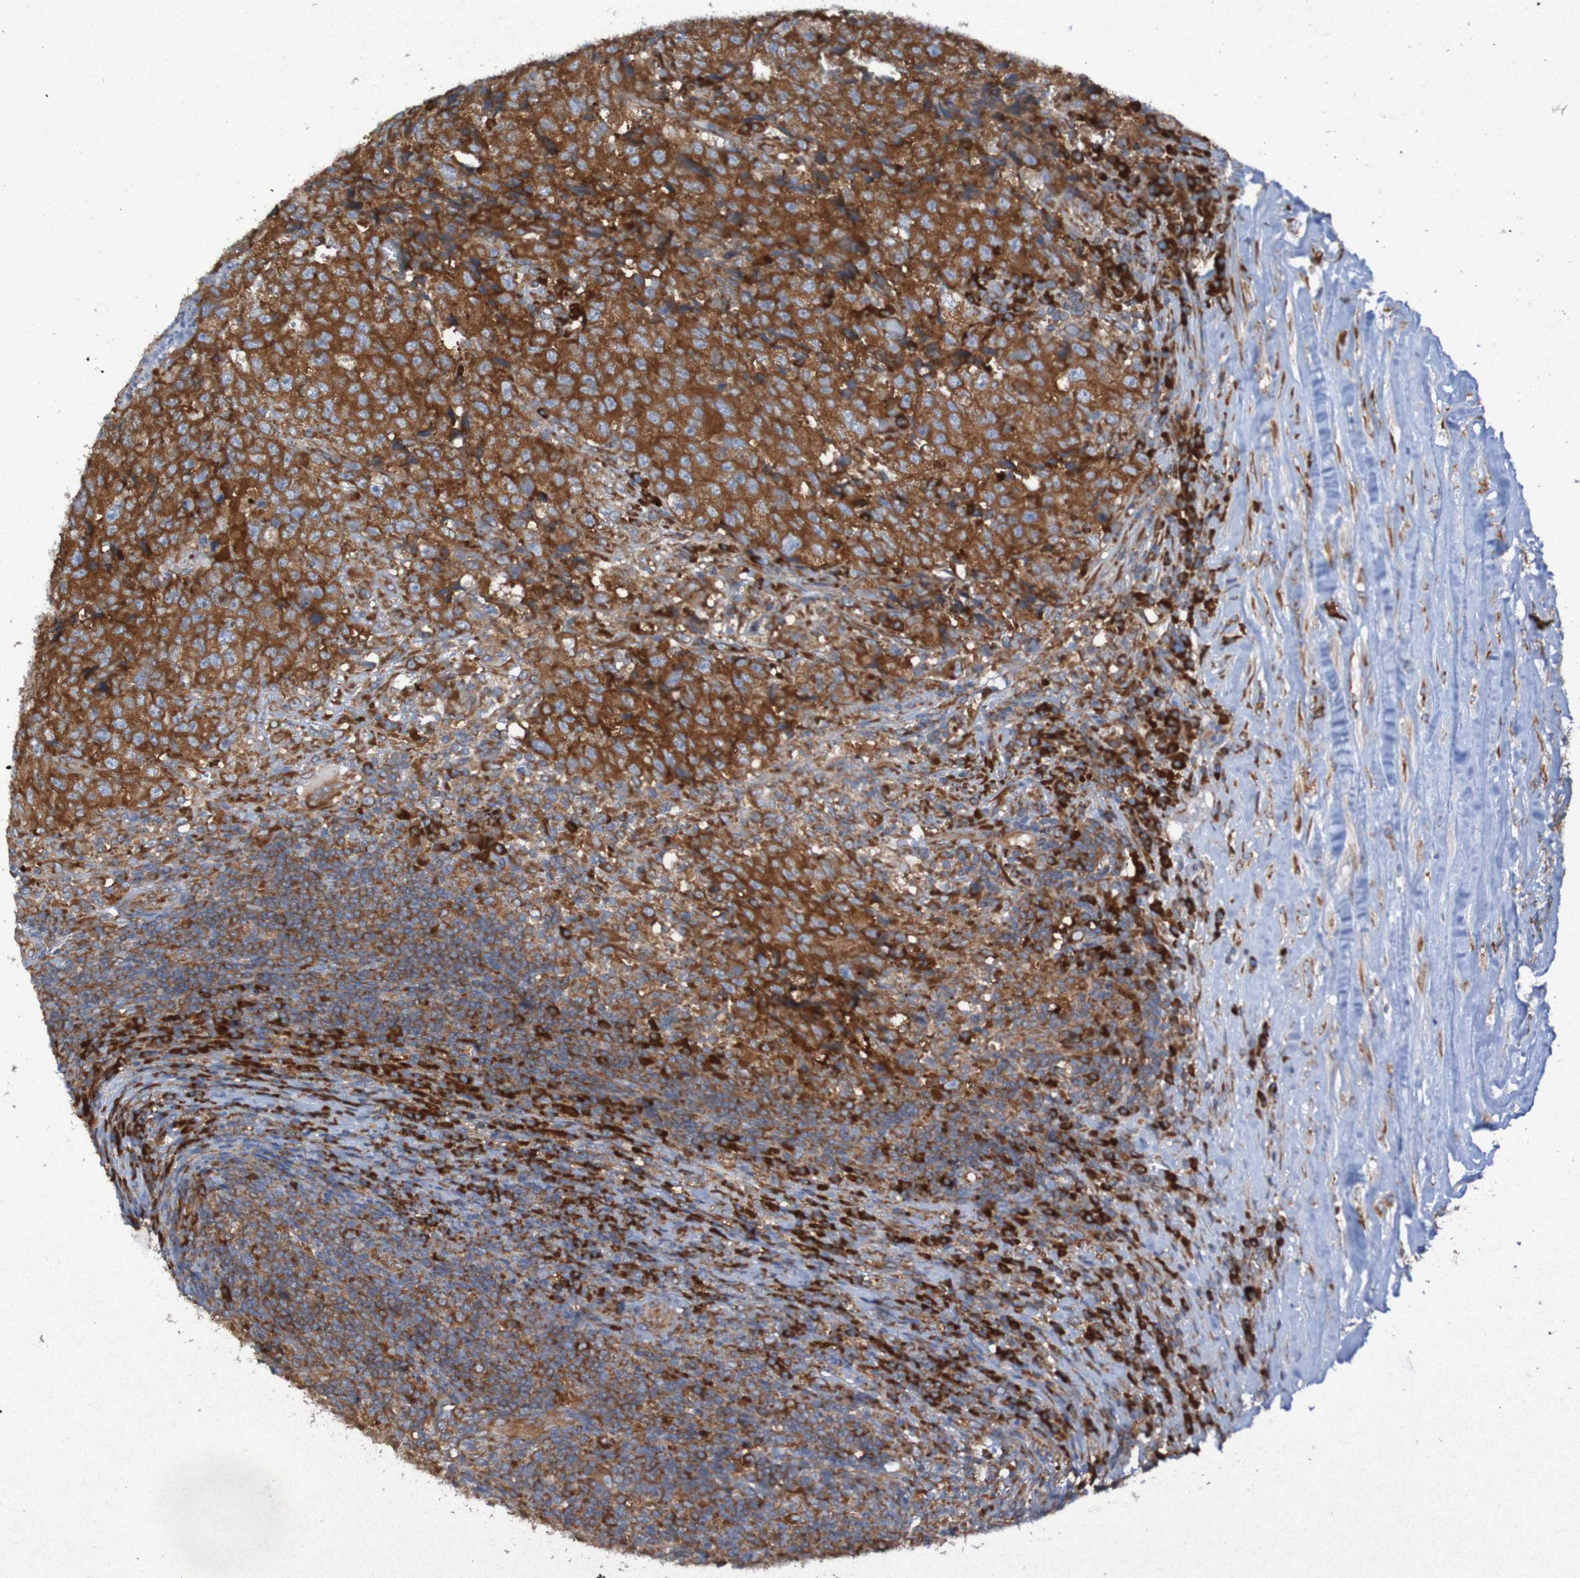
{"staining": {"intensity": "strong", "quantity": ">75%", "location": "cytoplasmic/membranous"}, "tissue": "testis cancer", "cell_type": "Tumor cells", "image_type": "cancer", "snomed": [{"axis": "morphology", "description": "Necrosis, NOS"}, {"axis": "morphology", "description": "Carcinoma, Embryonal, NOS"}, {"axis": "topography", "description": "Testis"}], "caption": "This image displays testis cancer stained with immunohistochemistry (IHC) to label a protein in brown. The cytoplasmic/membranous of tumor cells show strong positivity for the protein. Nuclei are counter-stained blue.", "gene": "RPL10", "patient": {"sex": "male", "age": 19}}